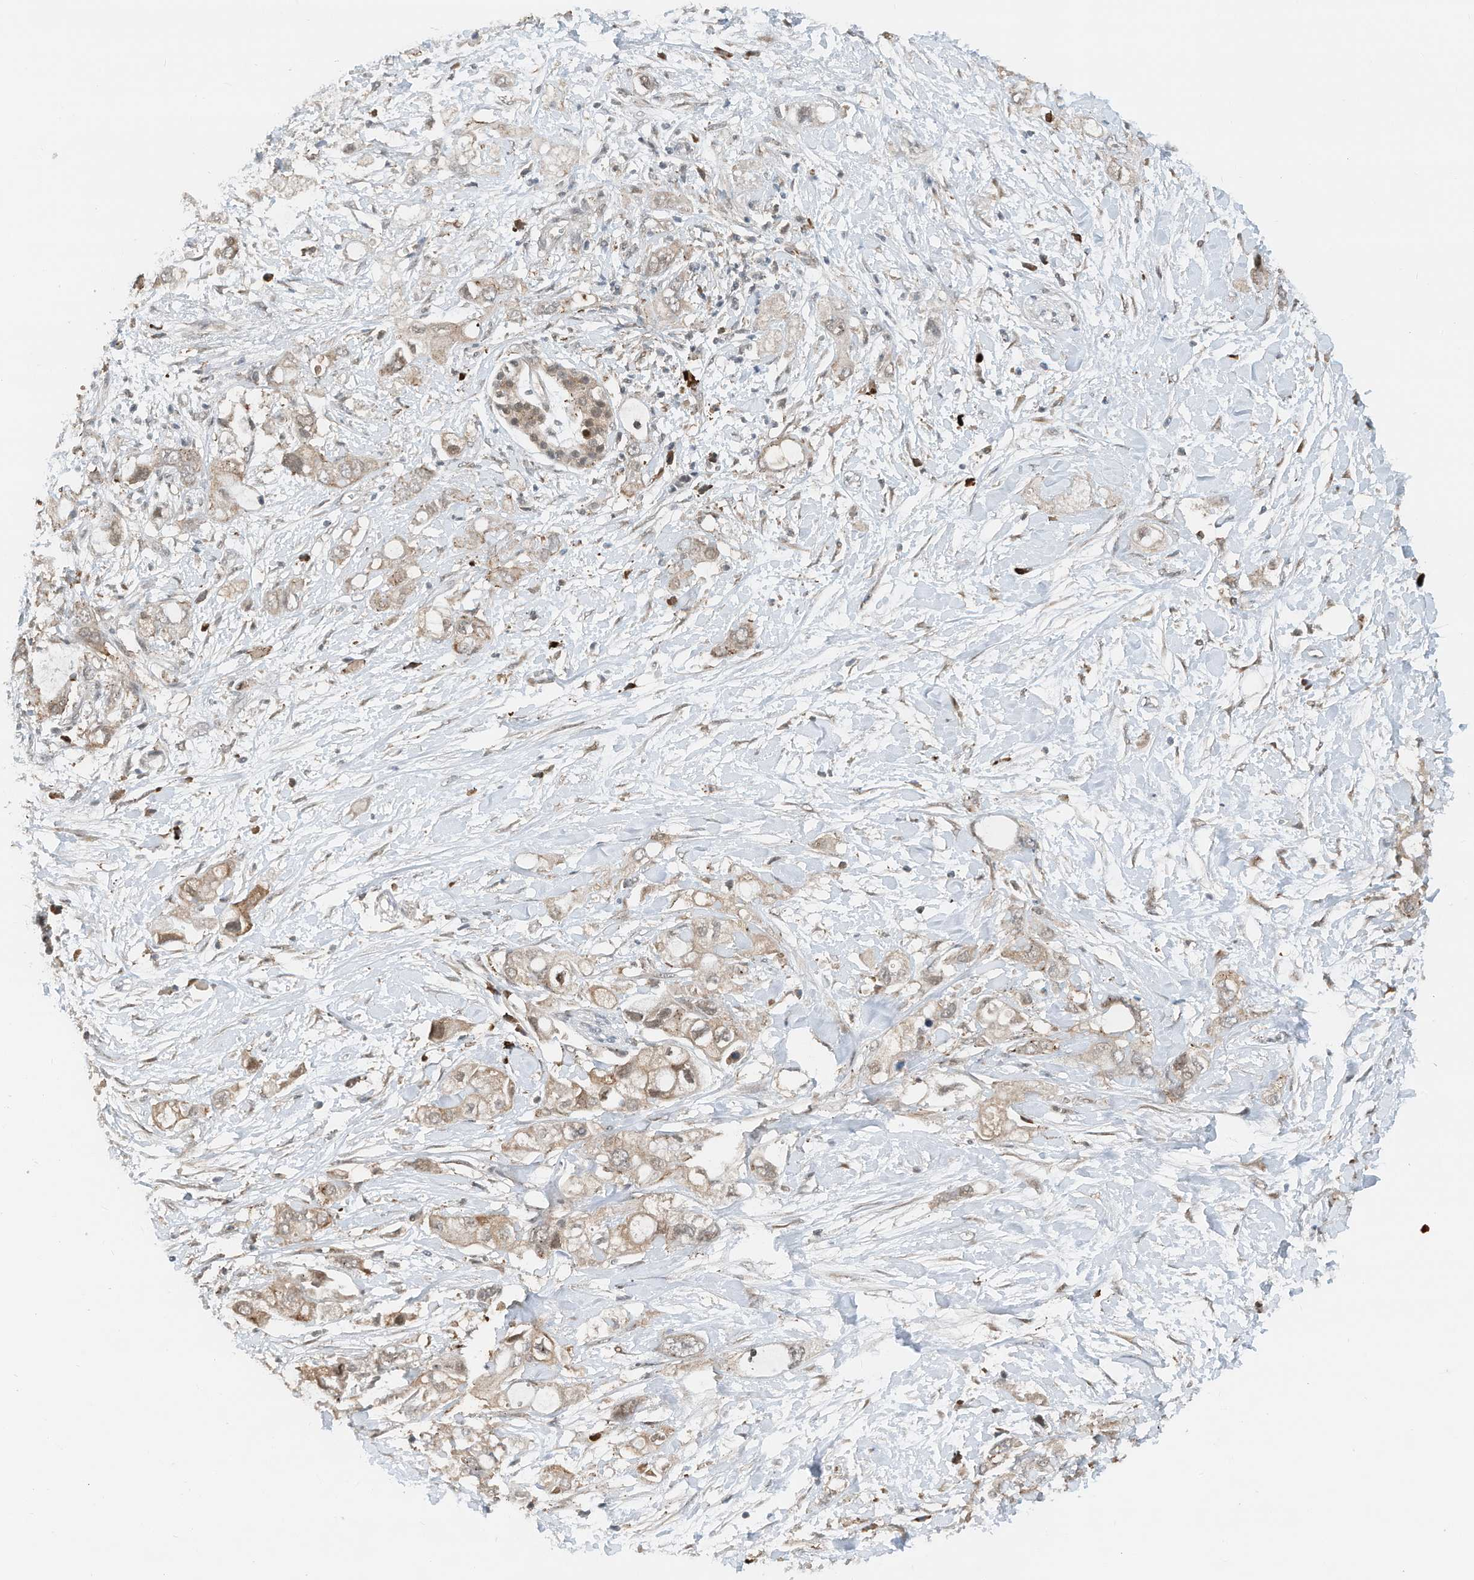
{"staining": {"intensity": "weak", "quantity": ">75%", "location": "cytoplasmic/membranous"}, "tissue": "pancreatic cancer", "cell_type": "Tumor cells", "image_type": "cancer", "snomed": [{"axis": "morphology", "description": "Adenocarcinoma, NOS"}, {"axis": "topography", "description": "Pancreas"}], "caption": "Immunohistochemical staining of human adenocarcinoma (pancreatic) shows weak cytoplasmic/membranous protein staining in about >75% of tumor cells. The staining is performed using DAB brown chromogen to label protein expression. The nuclei are counter-stained blue using hematoxylin.", "gene": "RMND1", "patient": {"sex": "female", "age": 56}}